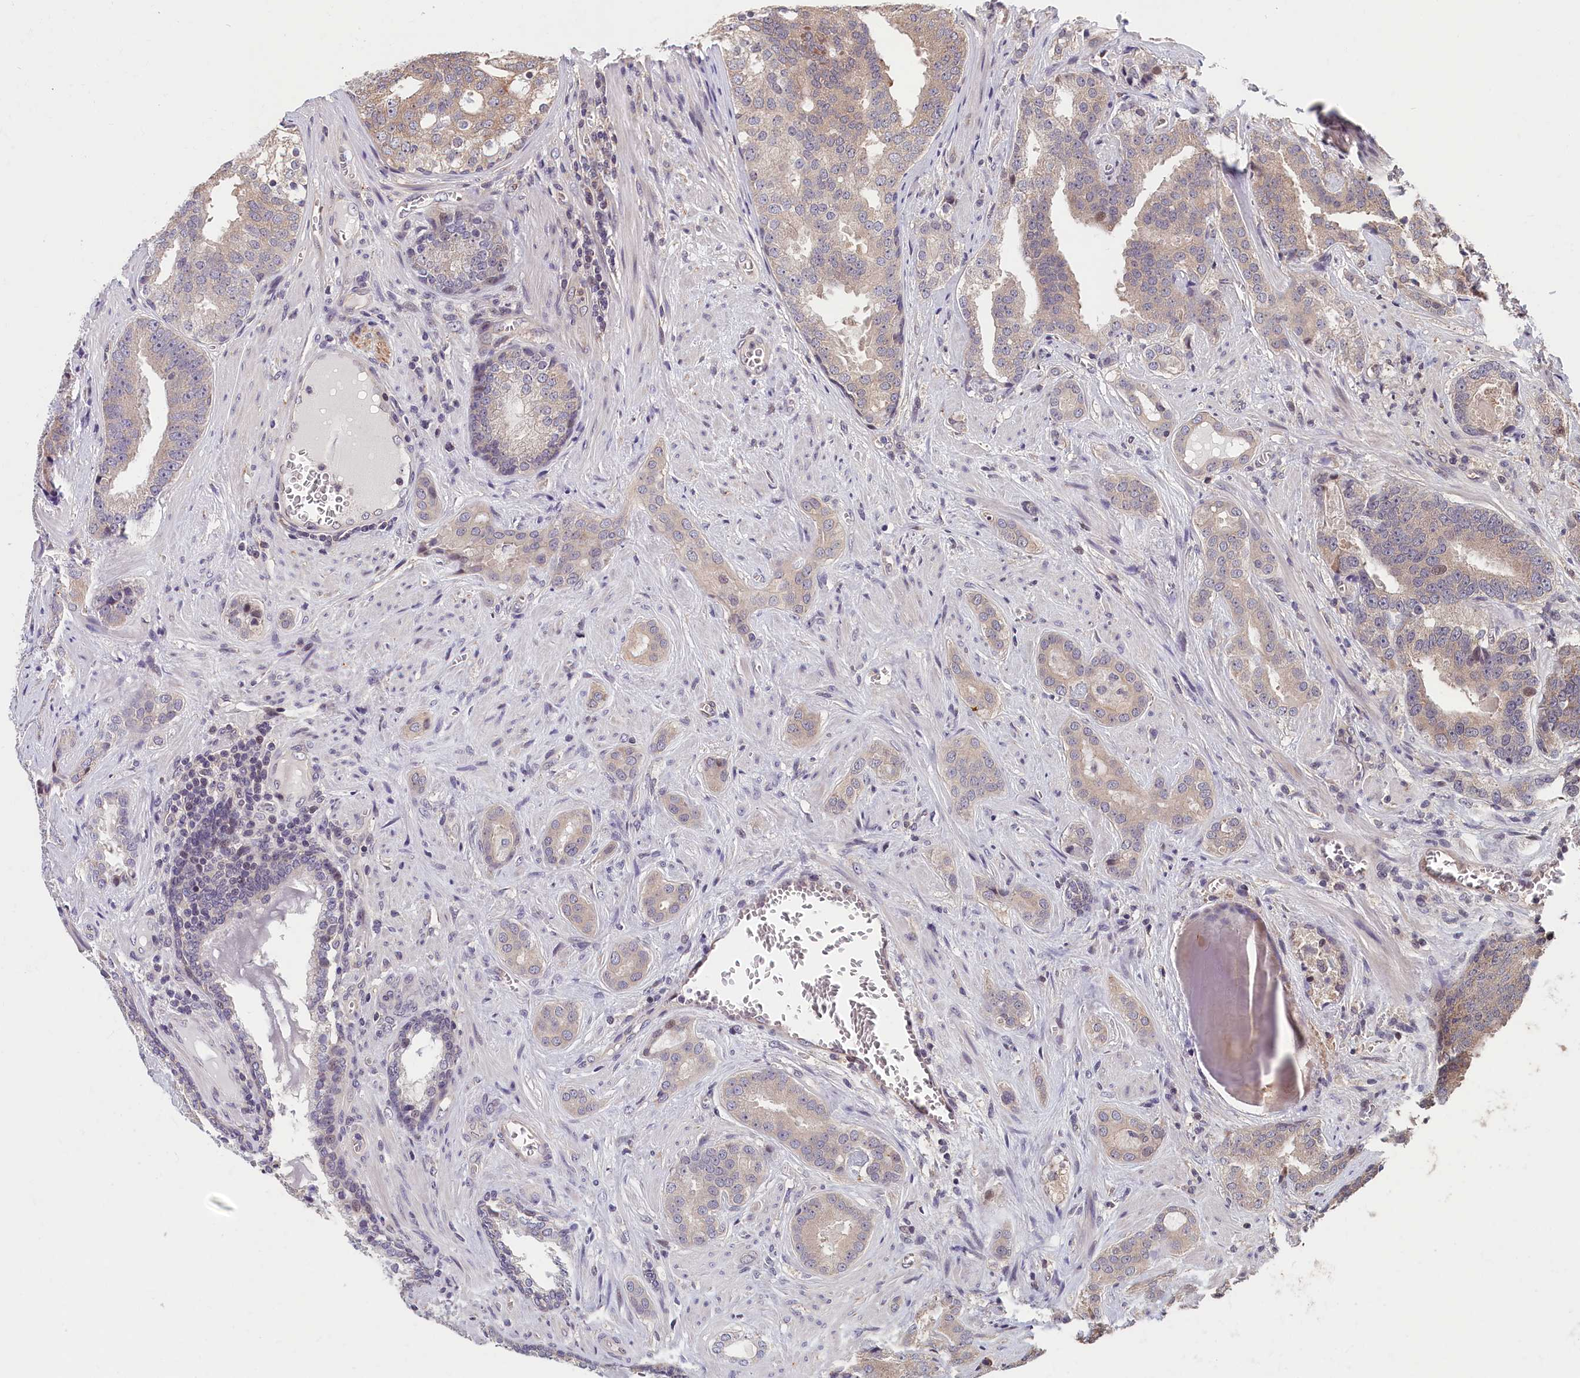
{"staining": {"intensity": "weak", "quantity": "<25%", "location": "cytoplasmic/membranous"}, "tissue": "prostate cancer", "cell_type": "Tumor cells", "image_type": "cancer", "snomed": [{"axis": "morphology", "description": "Adenocarcinoma, High grade"}, {"axis": "topography", "description": "Prostate"}], "caption": "A histopathology image of prostate adenocarcinoma (high-grade) stained for a protein exhibits no brown staining in tumor cells. (Stains: DAB (3,3'-diaminobenzidine) immunohistochemistry with hematoxylin counter stain, Microscopy: brightfield microscopy at high magnification).", "gene": "TMEM116", "patient": {"sex": "male", "age": 55}}